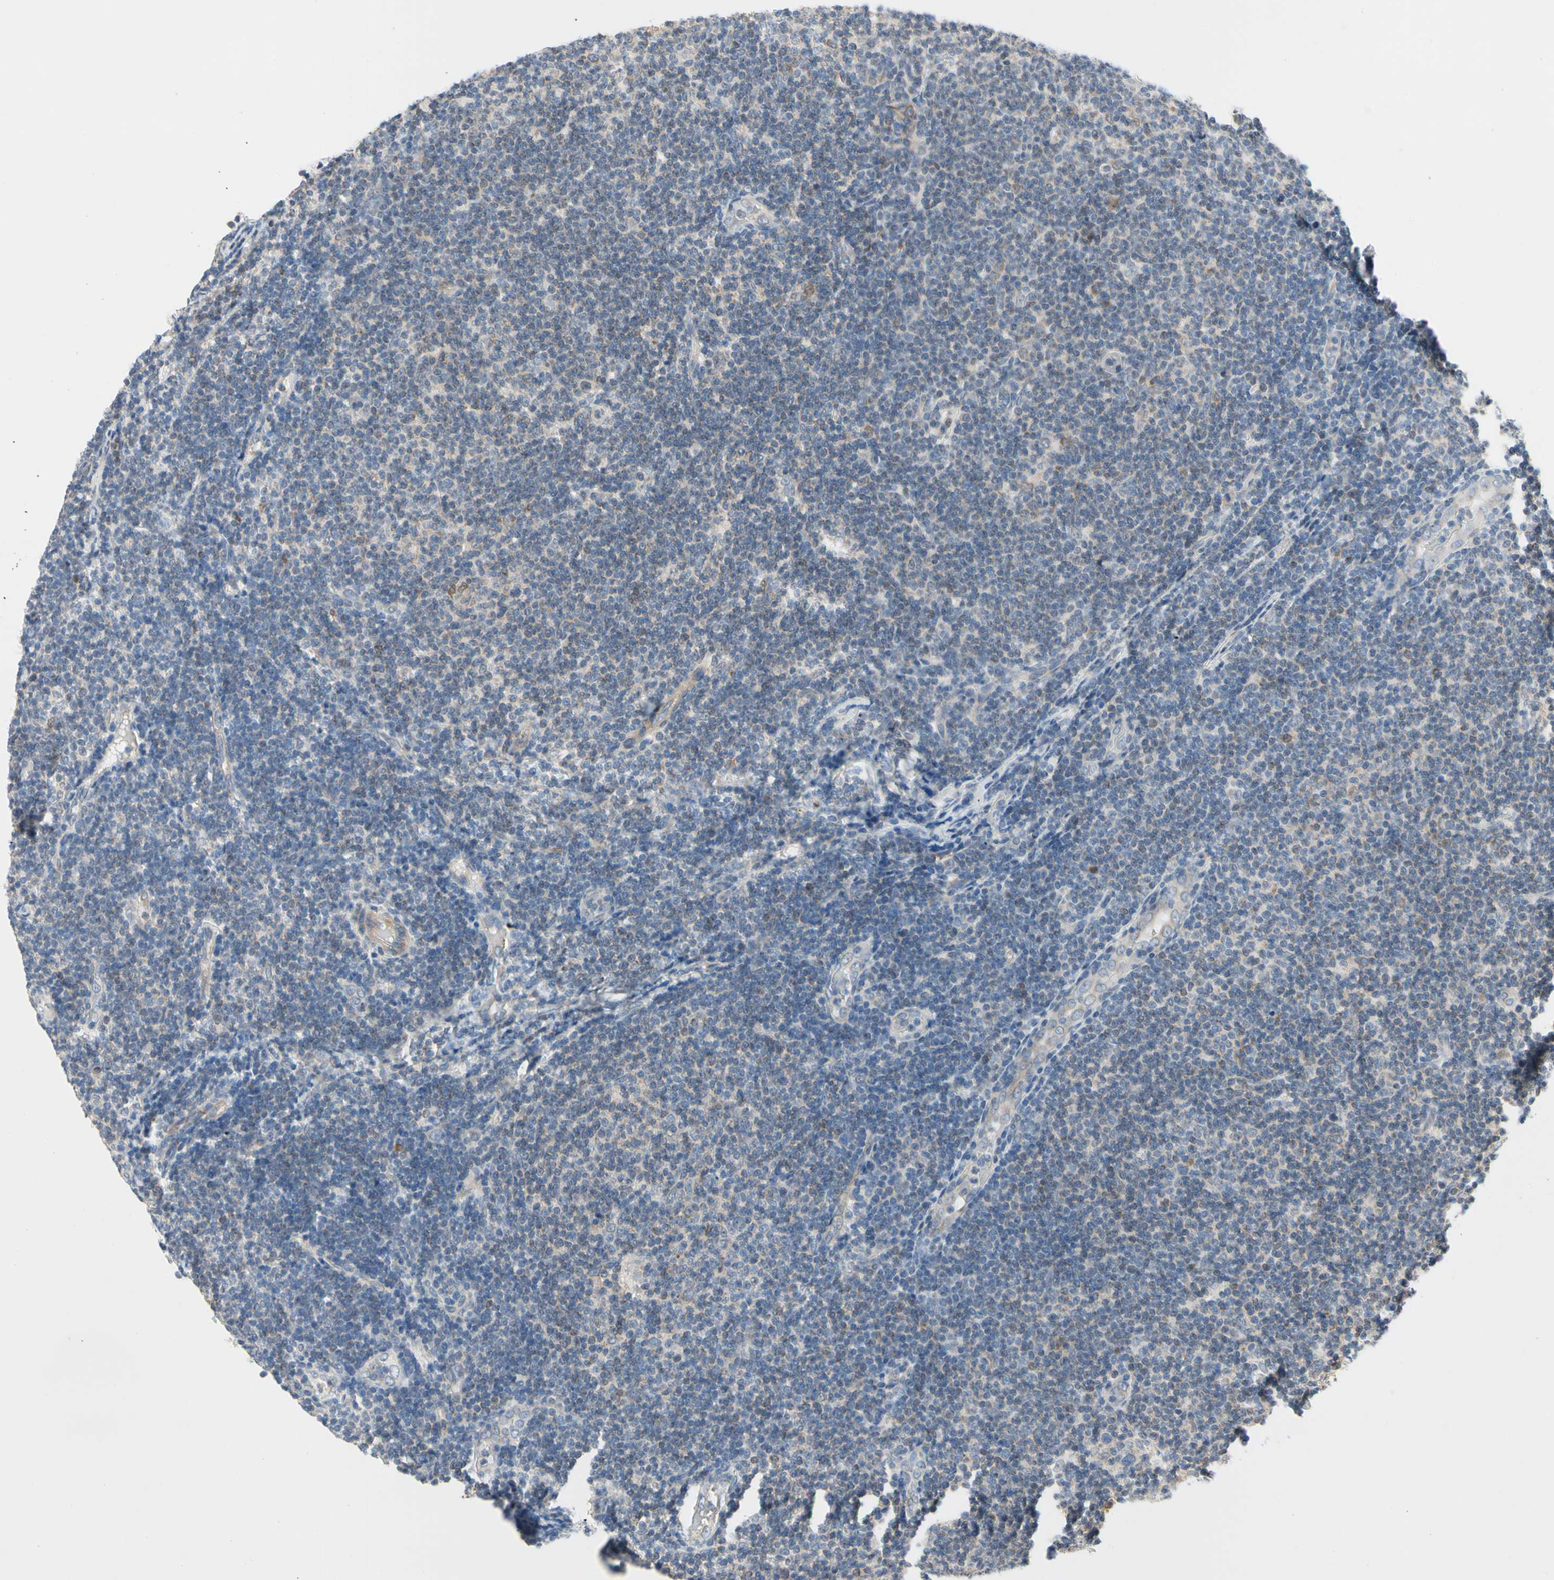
{"staining": {"intensity": "weak", "quantity": "<25%", "location": "cytoplasmic/membranous,nuclear"}, "tissue": "lymphoma", "cell_type": "Tumor cells", "image_type": "cancer", "snomed": [{"axis": "morphology", "description": "Malignant lymphoma, non-Hodgkin's type, Low grade"}, {"axis": "topography", "description": "Lymph node"}], "caption": "Malignant lymphoma, non-Hodgkin's type (low-grade) was stained to show a protein in brown. There is no significant positivity in tumor cells.", "gene": "MARK1", "patient": {"sex": "male", "age": 83}}